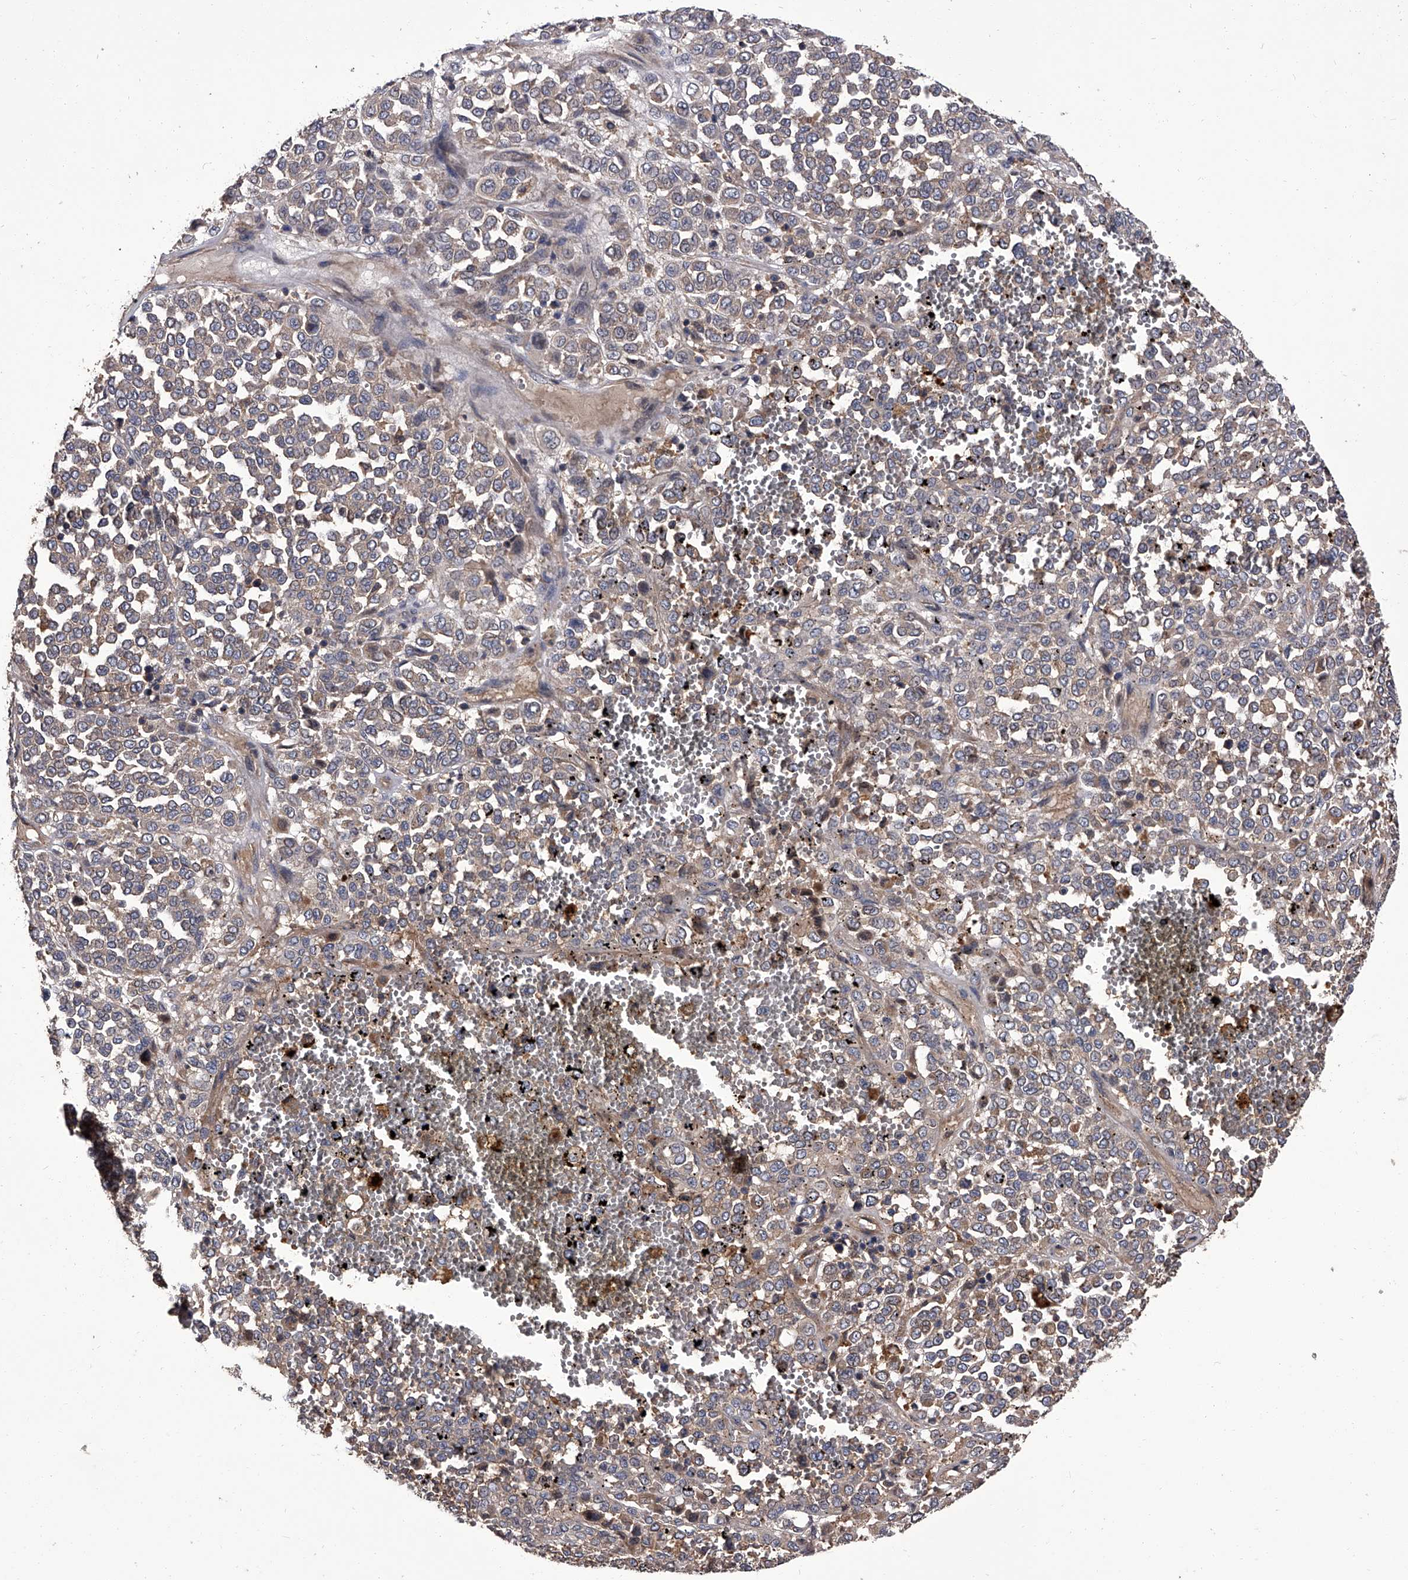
{"staining": {"intensity": "weak", "quantity": ">75%", "location": "cytoplasmic/membranous,nuclear"}, "tissue": "melanoma", "cell_type": "Tumor cells", "image_type": "cancer", "snomed": [{"axis": "morphology", "description": "Malignant melanoma, Metastatic site"}, {"axis": "topography", "description": "Pancreas"}], "caption": "A brown stain shows weak cytoplasmic/membranous and nuclear expression of a protein in human melanoma tumor cells.", "gene": "STK36", "patient": {"sex": "female", "age": 30}}